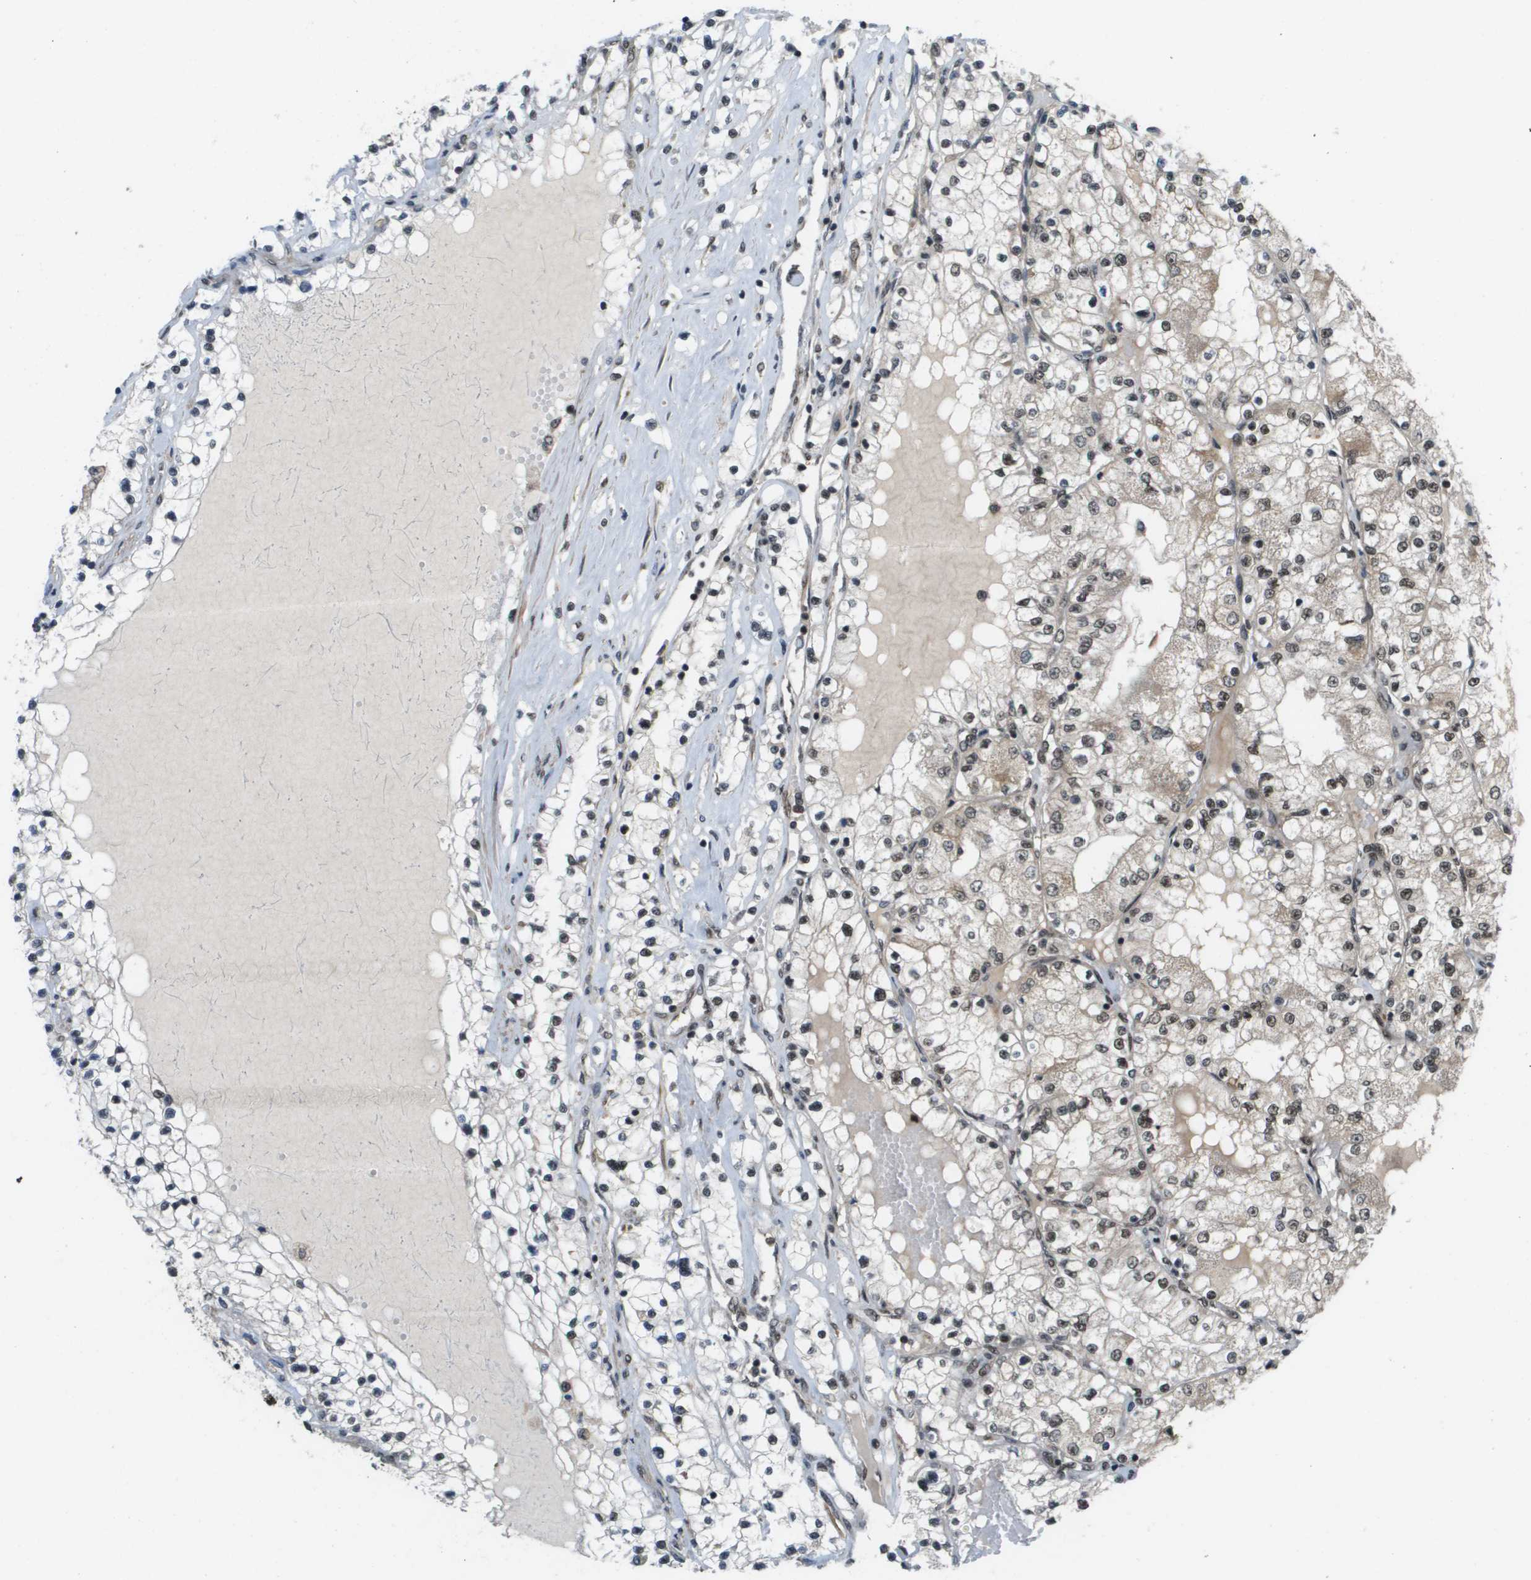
{"staining": {"intensity": "weak", "quantity": "<25%", "location": "cytoplasmic/membranous,nuclear"}, "tissue": "renal cancer", "cell_type": "Tumor cells", "image_type": "cancer", "snomed": [{"axis": "morphology", "description": "Adenocarcinoma, NOS"}, {"axis": "topography", "description": "Kidney"}], "caption": "IHC of human renal cancer (adenocarcinoma) reveals no positivity in tumor cells.", "gene": "PRCC", "patient": {"sex": "male", "age": 68}}